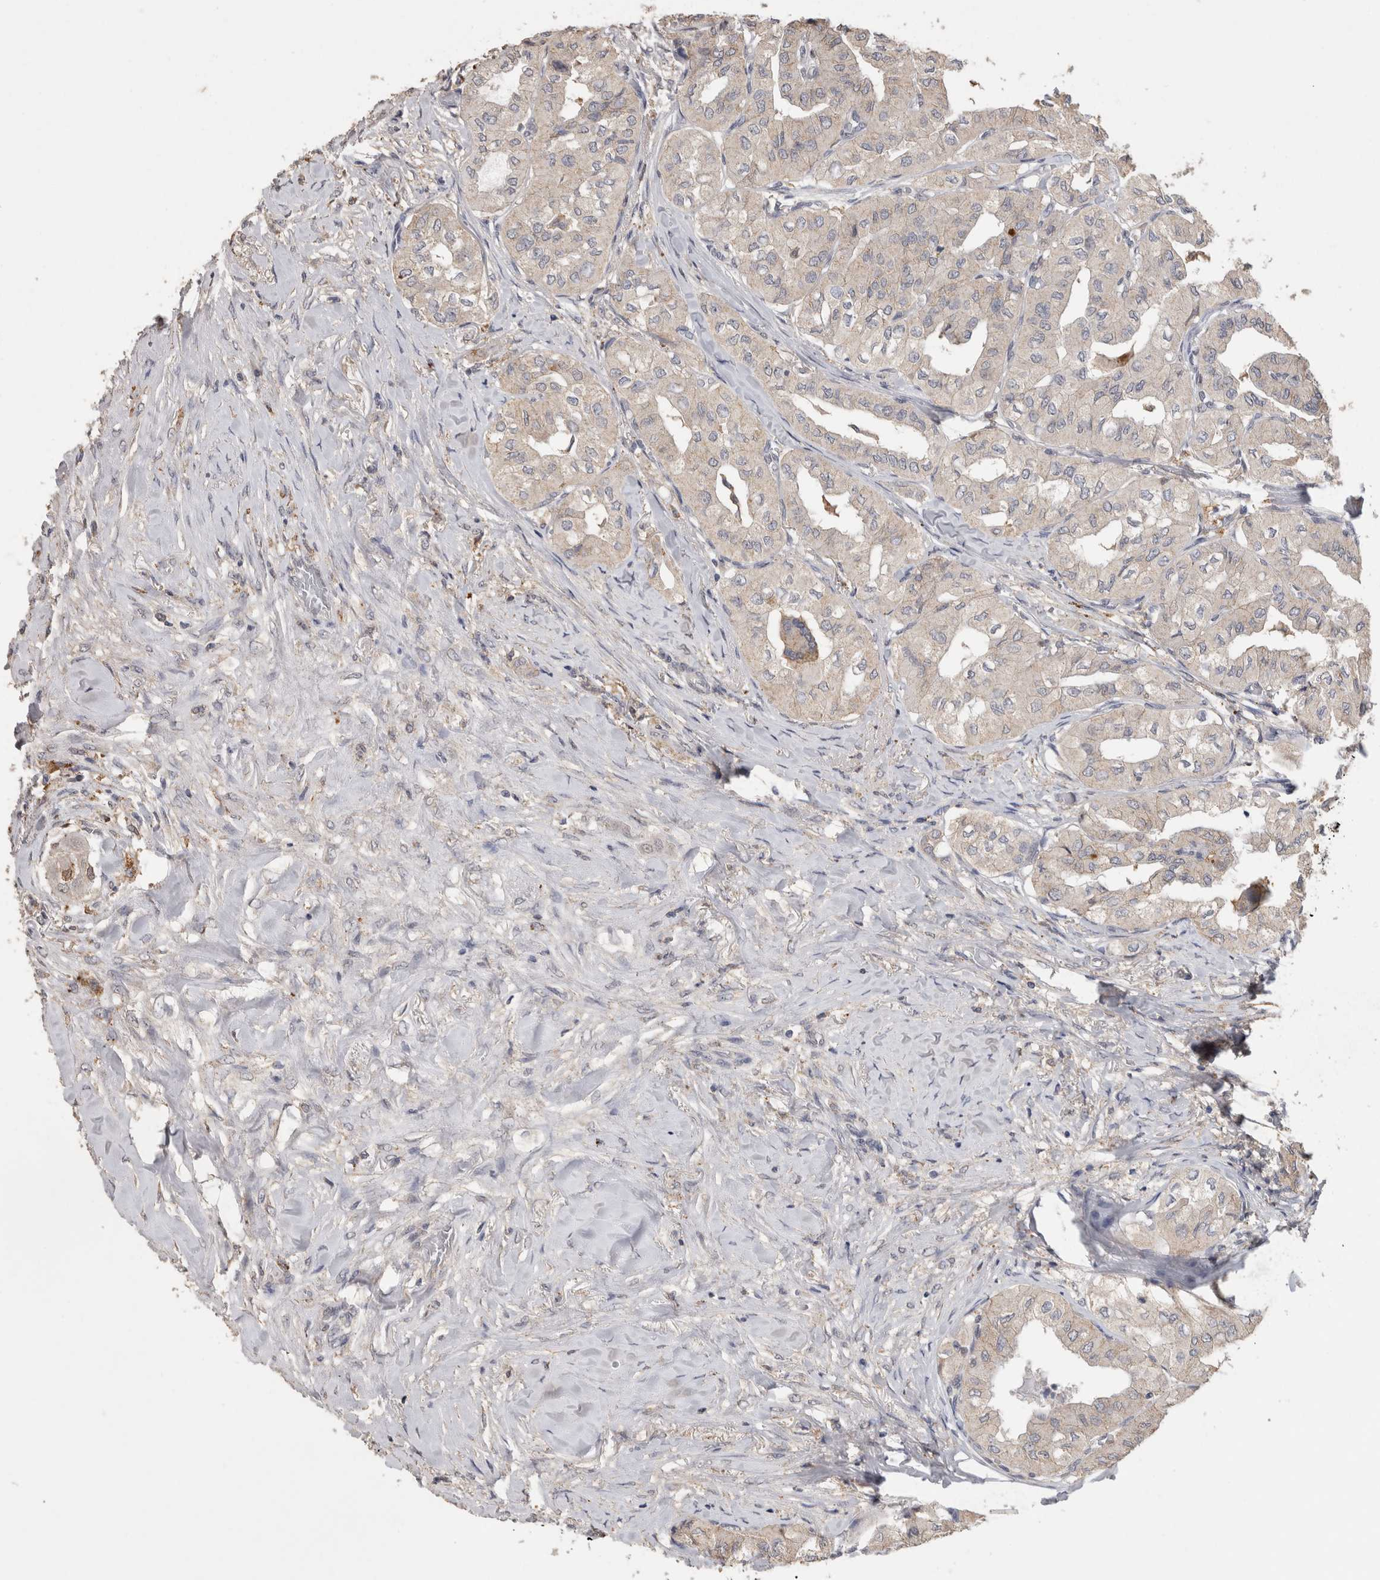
{"staining": {"intensity": "negative", "quantity": "none", "location": "none"}, "tissue": "thyroid cancer", "cell_type": "Tumor cells", "image_type": "cancer", "snomed": [{"axis": "morphology", "description": "Papillary adenocarcinoma, NOS"}, {"axis": "topography", "description": "Thyroid gland"}], "caption": "Protein analysis of thyroid cancer demonstrates no significant expression in tumor cells.", "gene": "CNTFR", "patient": {"sex": "female", "age": 59}}